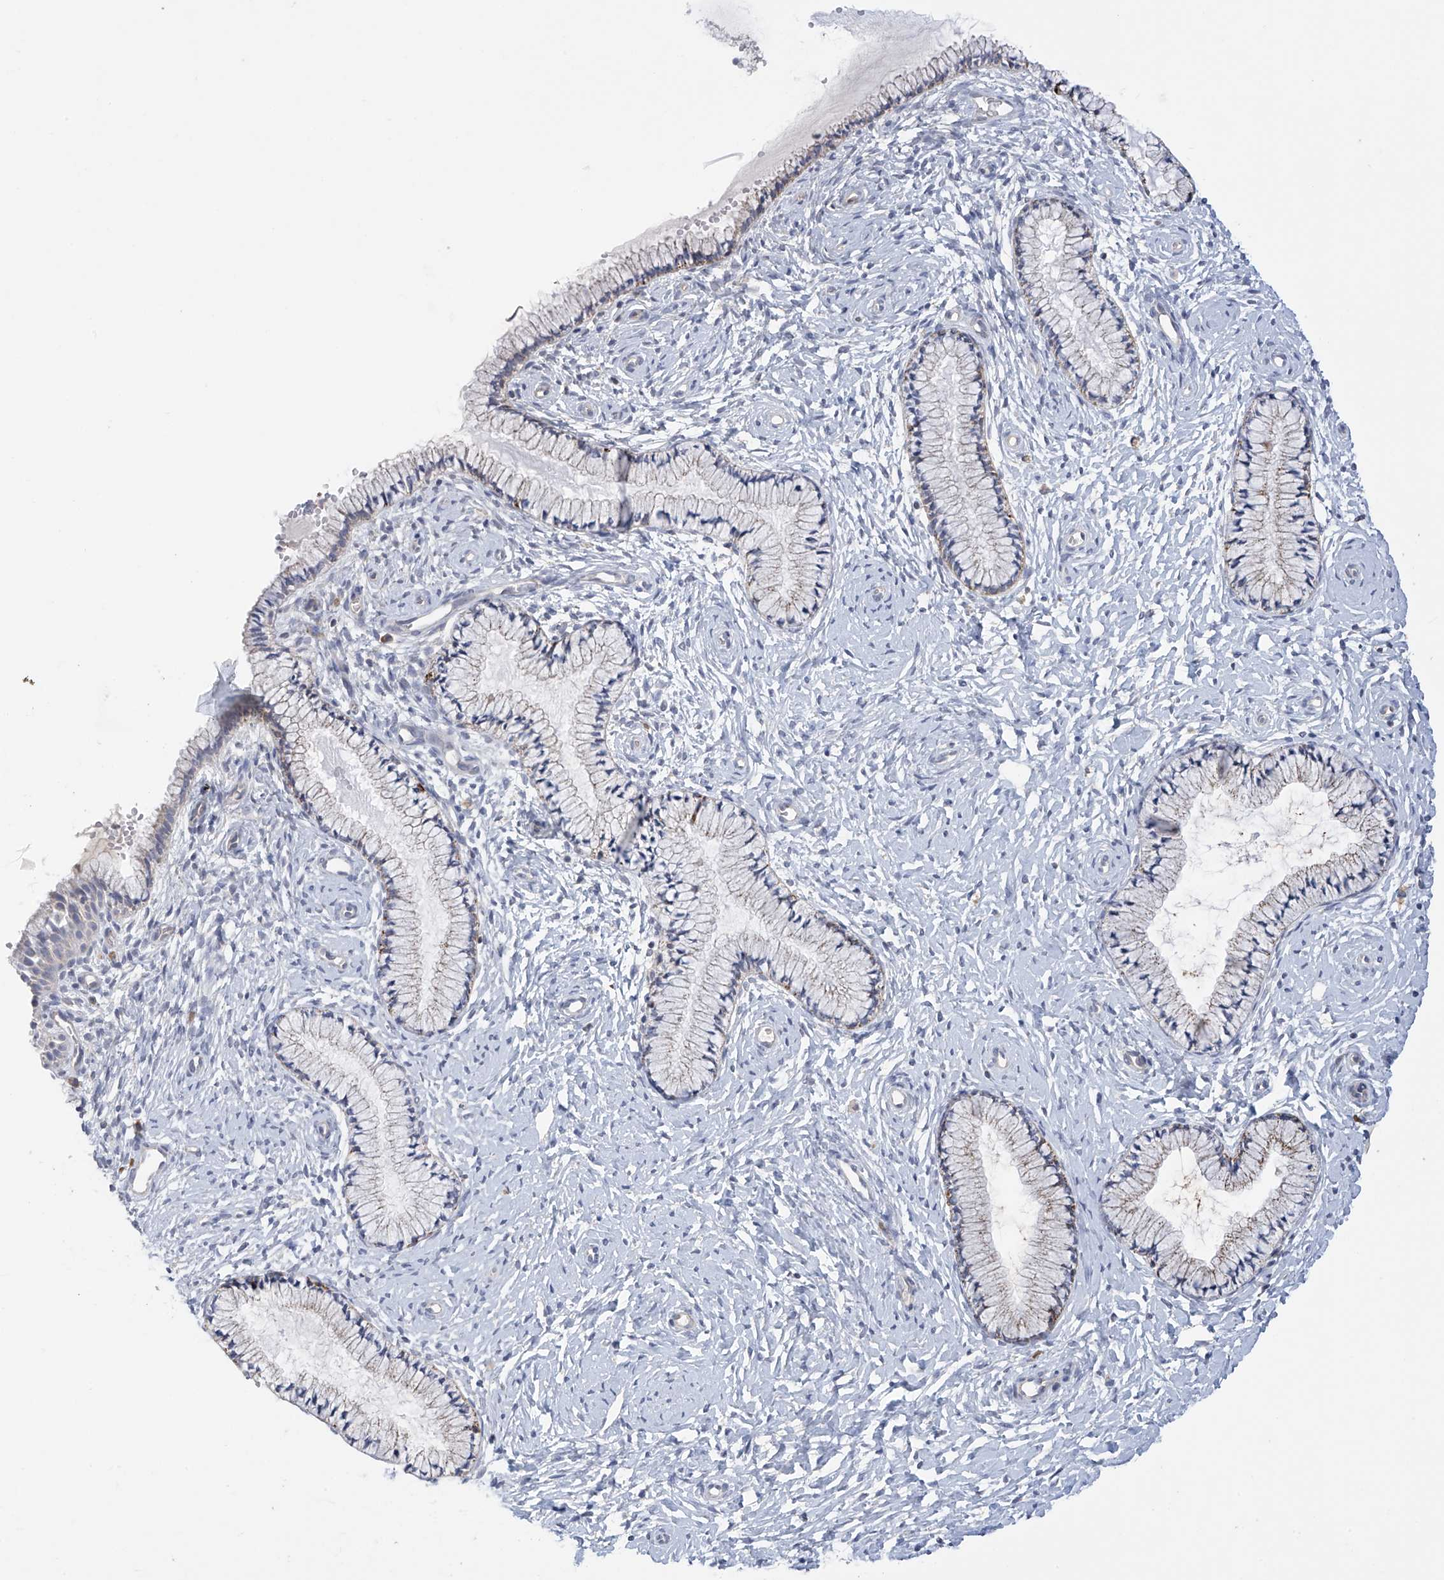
{"staining": {"intensity": "weak", "quantity": "<25%", "location": "cytoplasmic/membranous"}, "tissue": "cervix", "cell_type": "Glandular cells", "image_type": "normal", "snomed": [{"axis": "morphology", "description": "Normal tissue, NOS"}, {"axis": "topography", "description": "Cervix"}], "caption": "This image is of normal cervix stained with IHC to label a protein in brown with the nuclei are counter-stained blue. There is no positivity in glandular cells.", "gene": "SLCO4A1", "patient": {"sex": "female", "age": 33}}